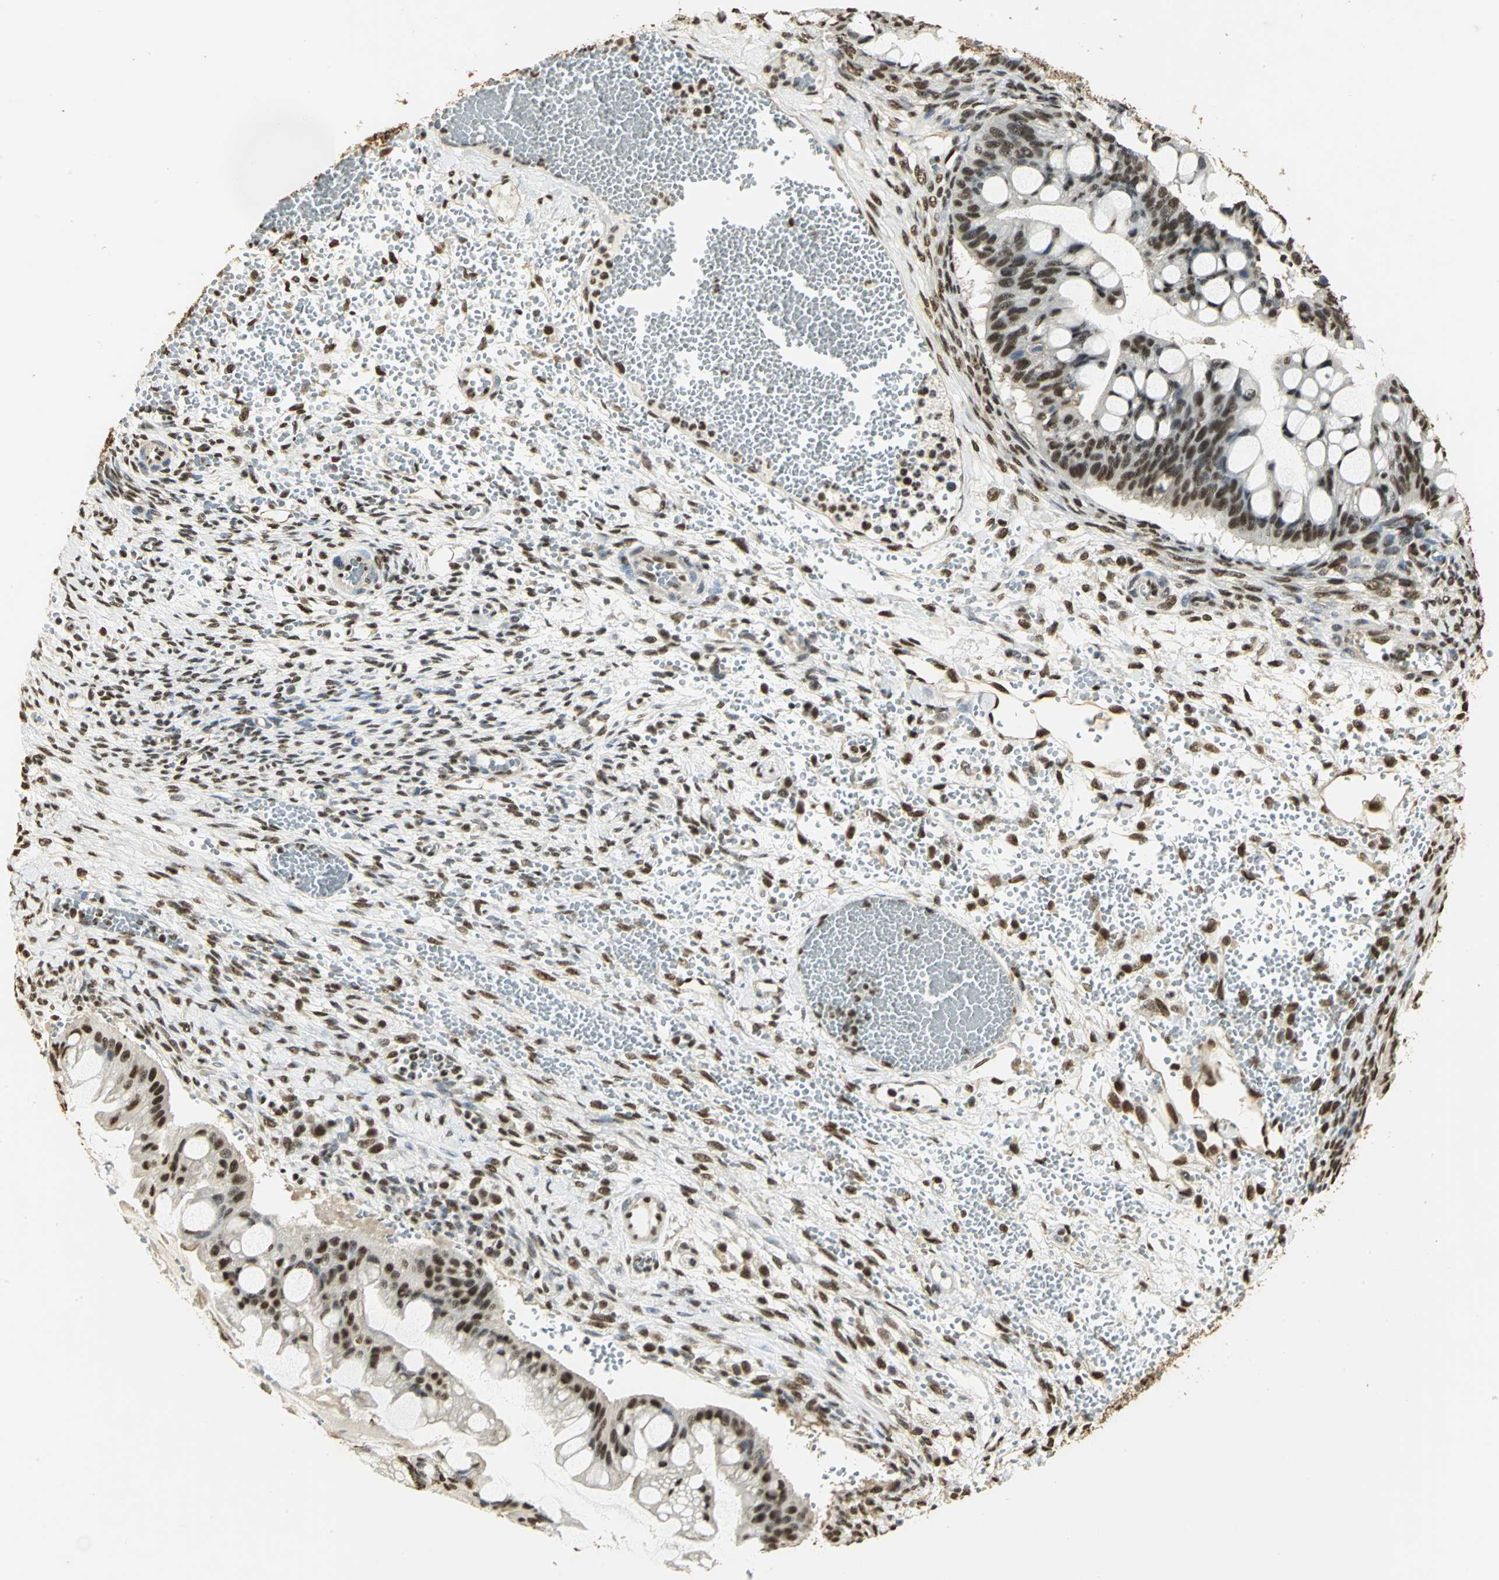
{"staining": {"intensity": "strong", "quantity": ">75%", "location": "nuclear"}, "tissue": "ovarian cancer", "cell_type": "Tumor cells", "image_type": "cancer", "snomed": [{"axis": "morphology", "description": "Cystadenocarcinoma, mucinous, NOS"}, {"axis": "topography", "description": "Ovary"}], "caption": "This image displays mucinous cystadenocarcinoma (ovarian) stained with immunohistochemistry to label a protein in brown. The nuclear of tumor cells show strong positivity for the protein. Nuclei are counter-stained blue.", "gene": "SET", "patient": {"sex": "female", "age": 73}}